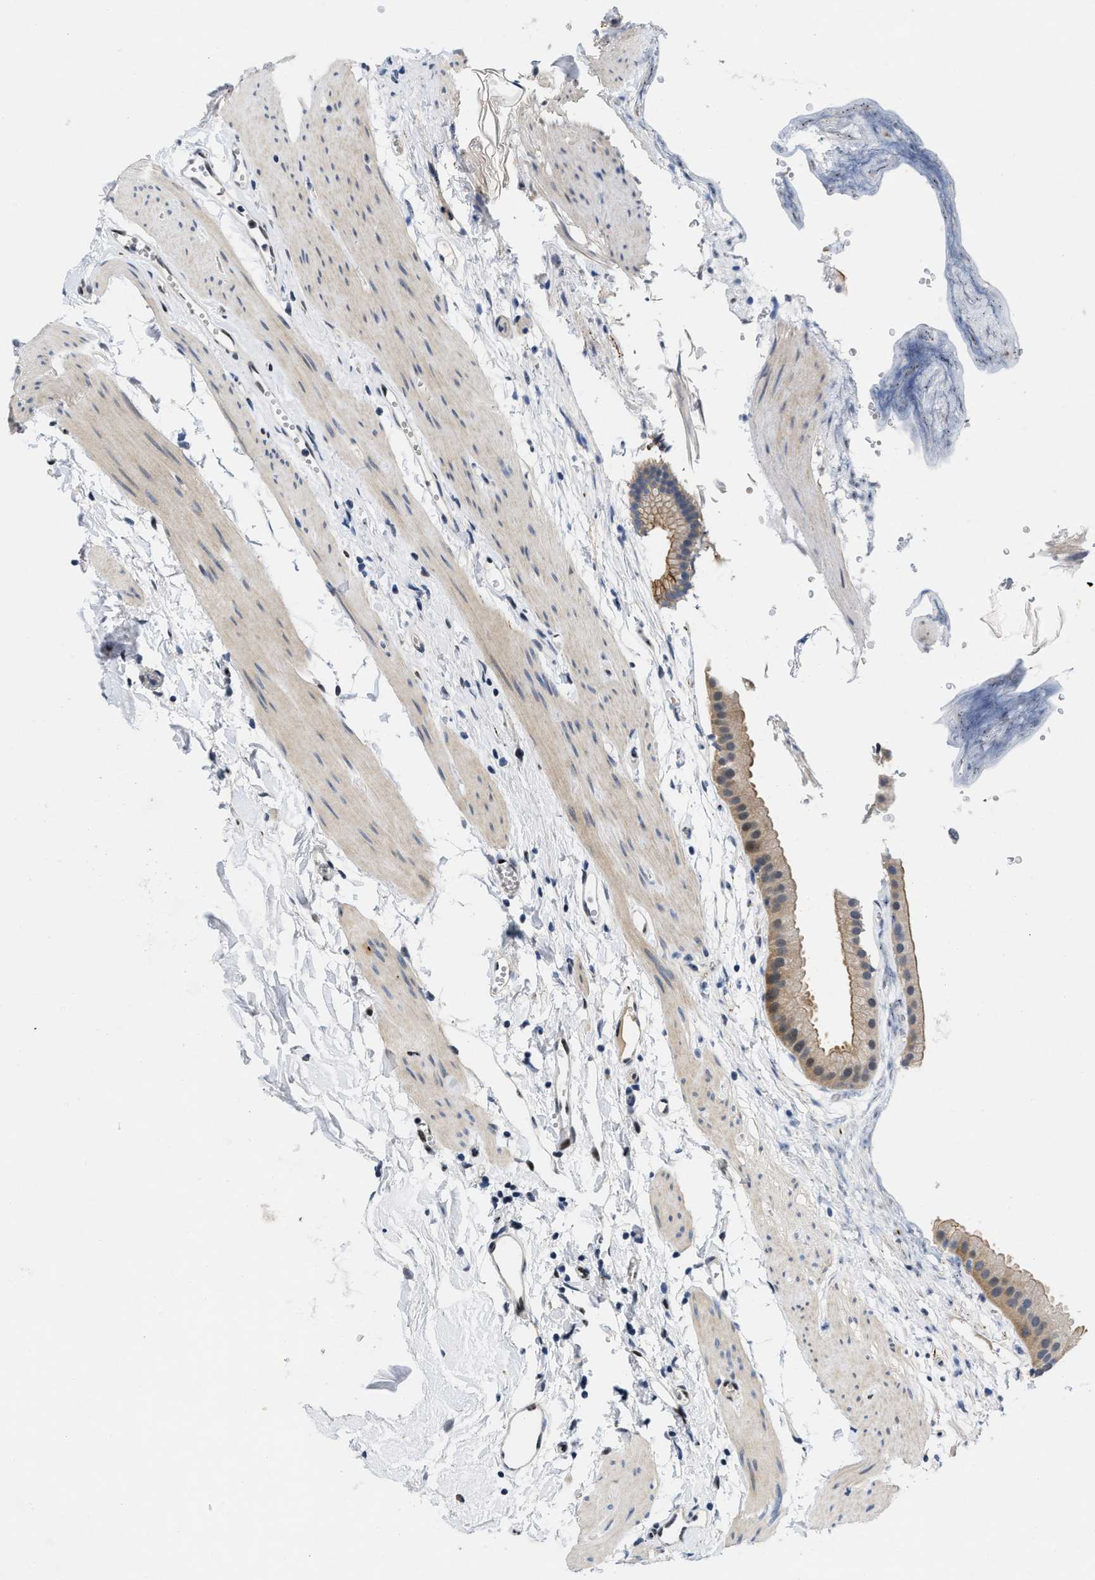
{"staining": {"intensity": "moderate", "quantity": ">75%", "location": "cytoplasmic/membranous"}, "tissue": "gallbladder", "cell_type": "Glandular cells", "image_type": "normal", "snomed": [{"axis": "morphology", "description": "Normal tissue, NOS"}, {"axis": "topography", "description": "Gallbladder"}], "caption": "Gallbladder stained with a protein marker displays moderate staining in glandular cells.", "gene": "VIP", "patient": {"sex": "female", "age": 64}}